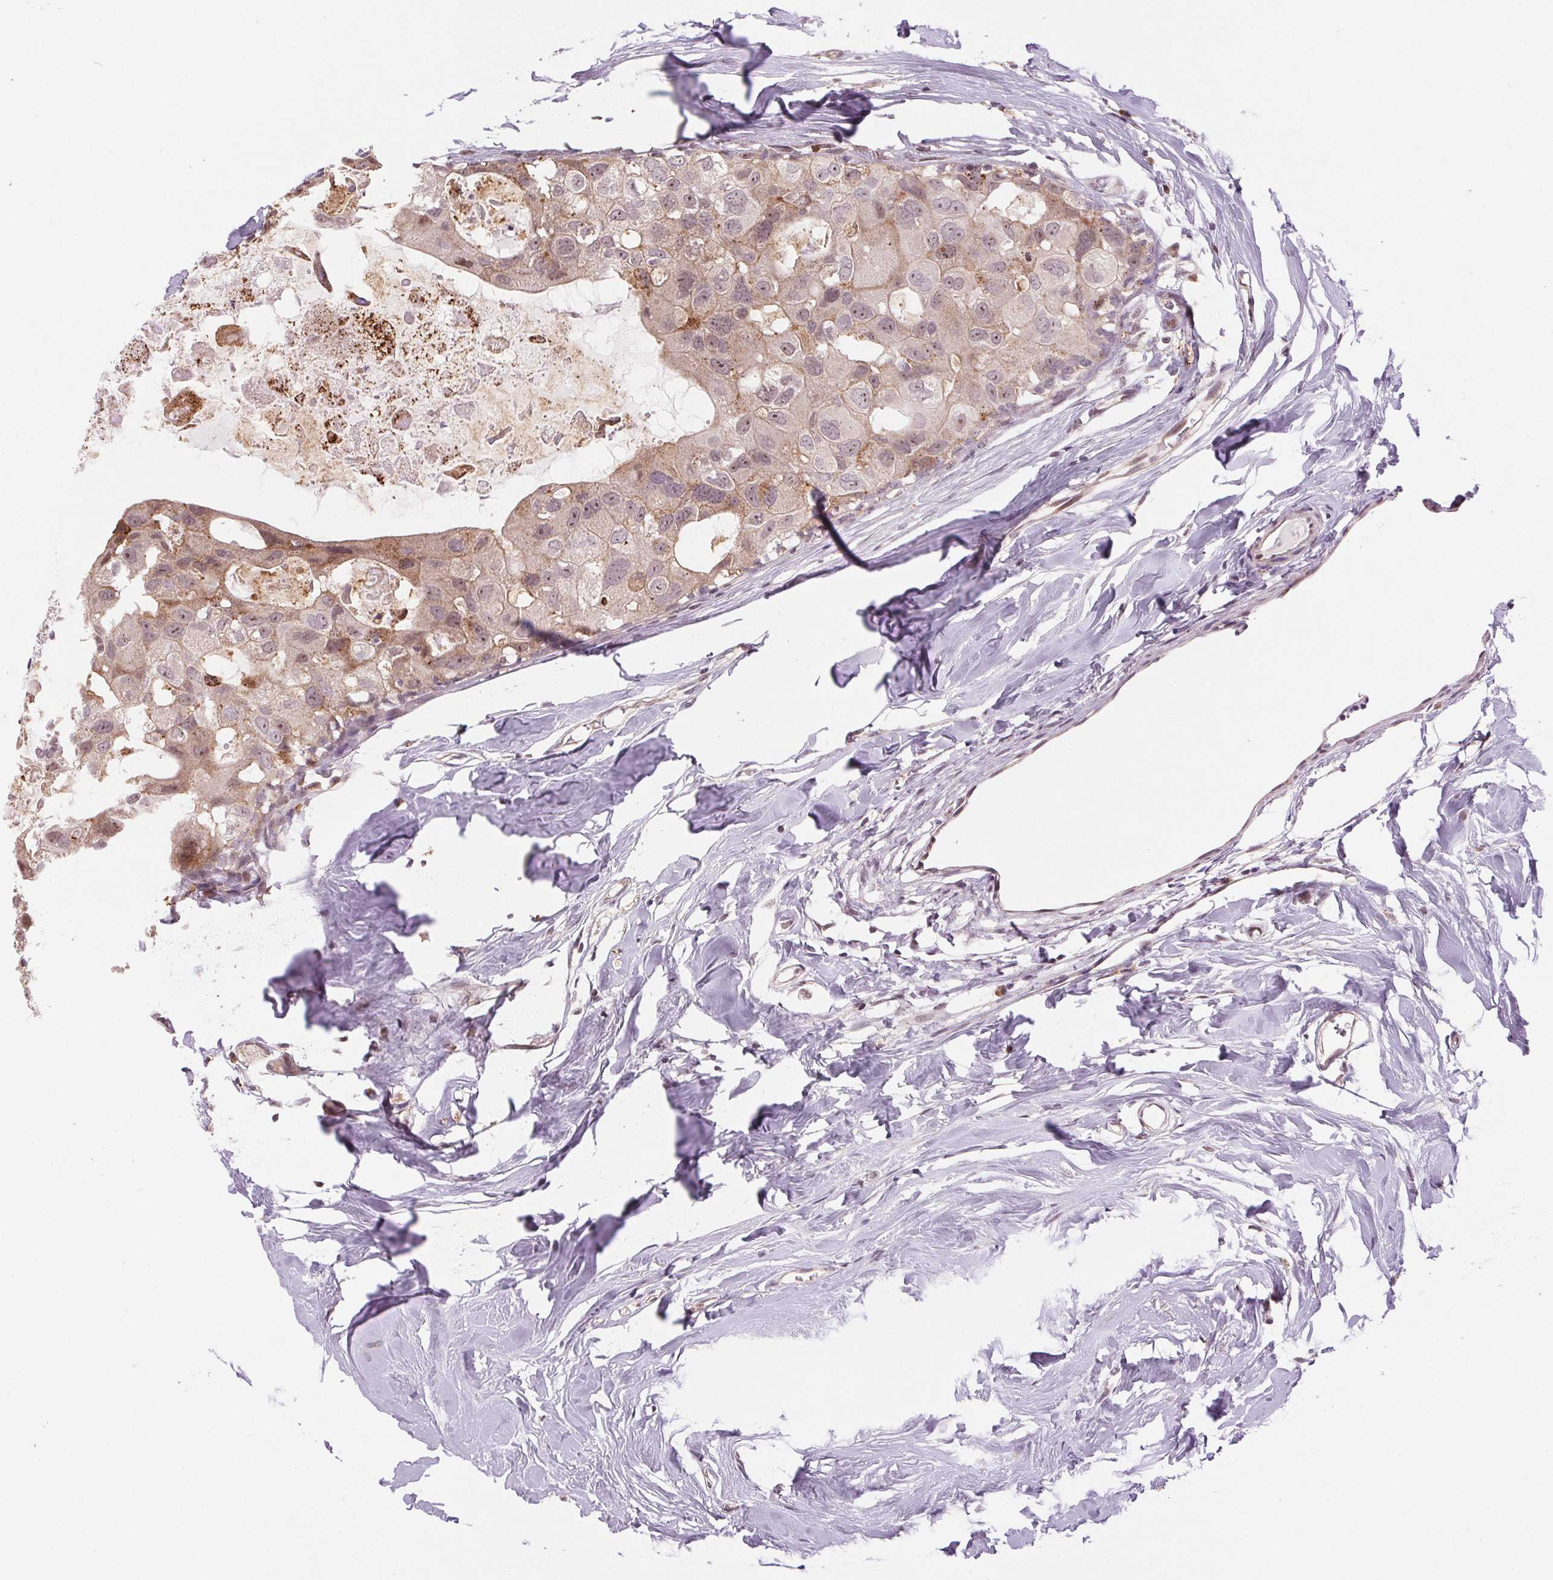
{"staining": {"intensity": "weak", "quantity": "25%-75%", "location": "cytoplasmic/membranous"}, "tissue": "breast cancer", "cell_type": "Tumor cells", "image_type": "cancer", "snomed": [{"axis": "morphology", "description": "Duct carcinoma"}, {"axis": "topography", "description": "Breast"}], "caption": "Immunohistochemistry histopathology image of neoplastic tissue: human intraductal carcinoma (breast) stained using immunohistochemistry demonstrates low levels of weak protein expression localized specifically in the cytoplasmic/membranous of tumor cells, appearing as a cytoplasmic/membranous brown color.", "gene": "CHMP4B", "patient": {"sex": "female", "age": 43}}